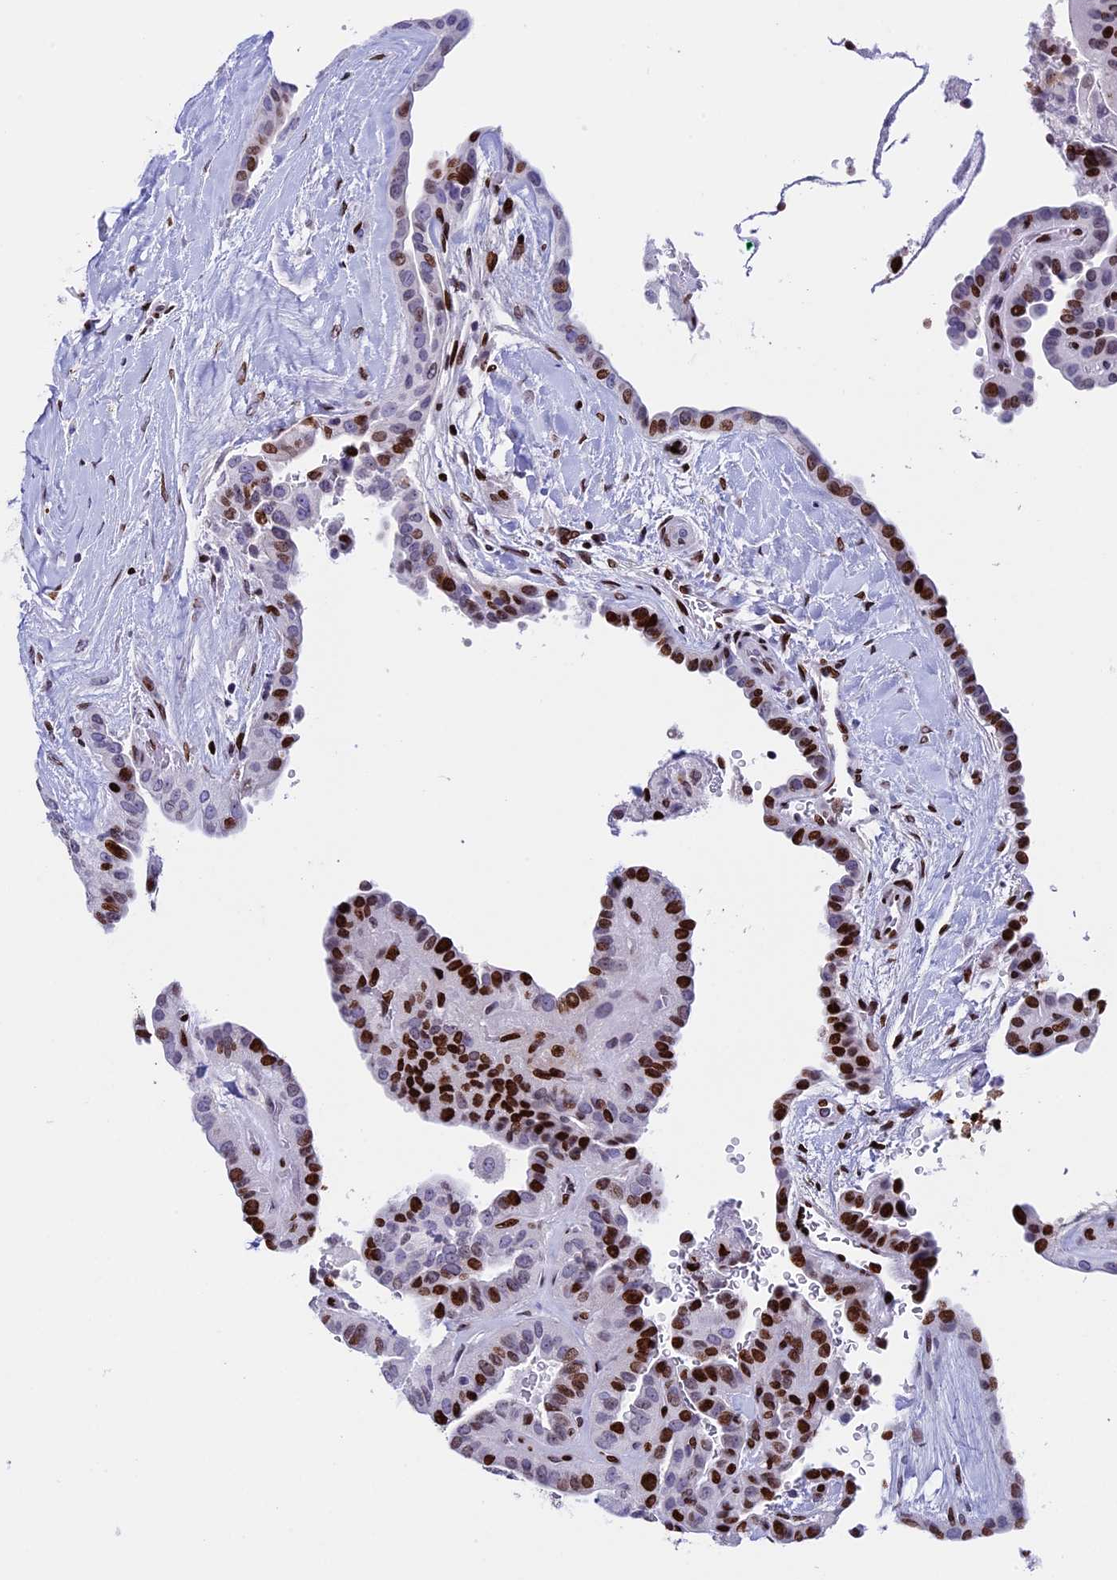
{"staining": {"intensity": "strong", "quantity": "25%-75%", "location": "nuclear"}, "tissue": "thyroid cancer", "cell_type": "Tumor cells", "image_type": "cancer", "snomed": [{"axis": "morphology", "description": "Papillary adenocarcinoma, NOS"}, {"axis": "topography", "description": "Thyroid gland"}], "caption": "Immunohistochemistry staining of papillary adenocarcinoma (thyroid), which shows high levels of strong nuclear positivity in approximately 25%-75% of tumor cells indicating strong nuclear protein positivity. The staining was performed using DAB (brown) for protein detection and nuclei were counterstained in hematoxylin (blue).", "gene": "BTBD3", "patient": {"sex": "male", "age": 77}}